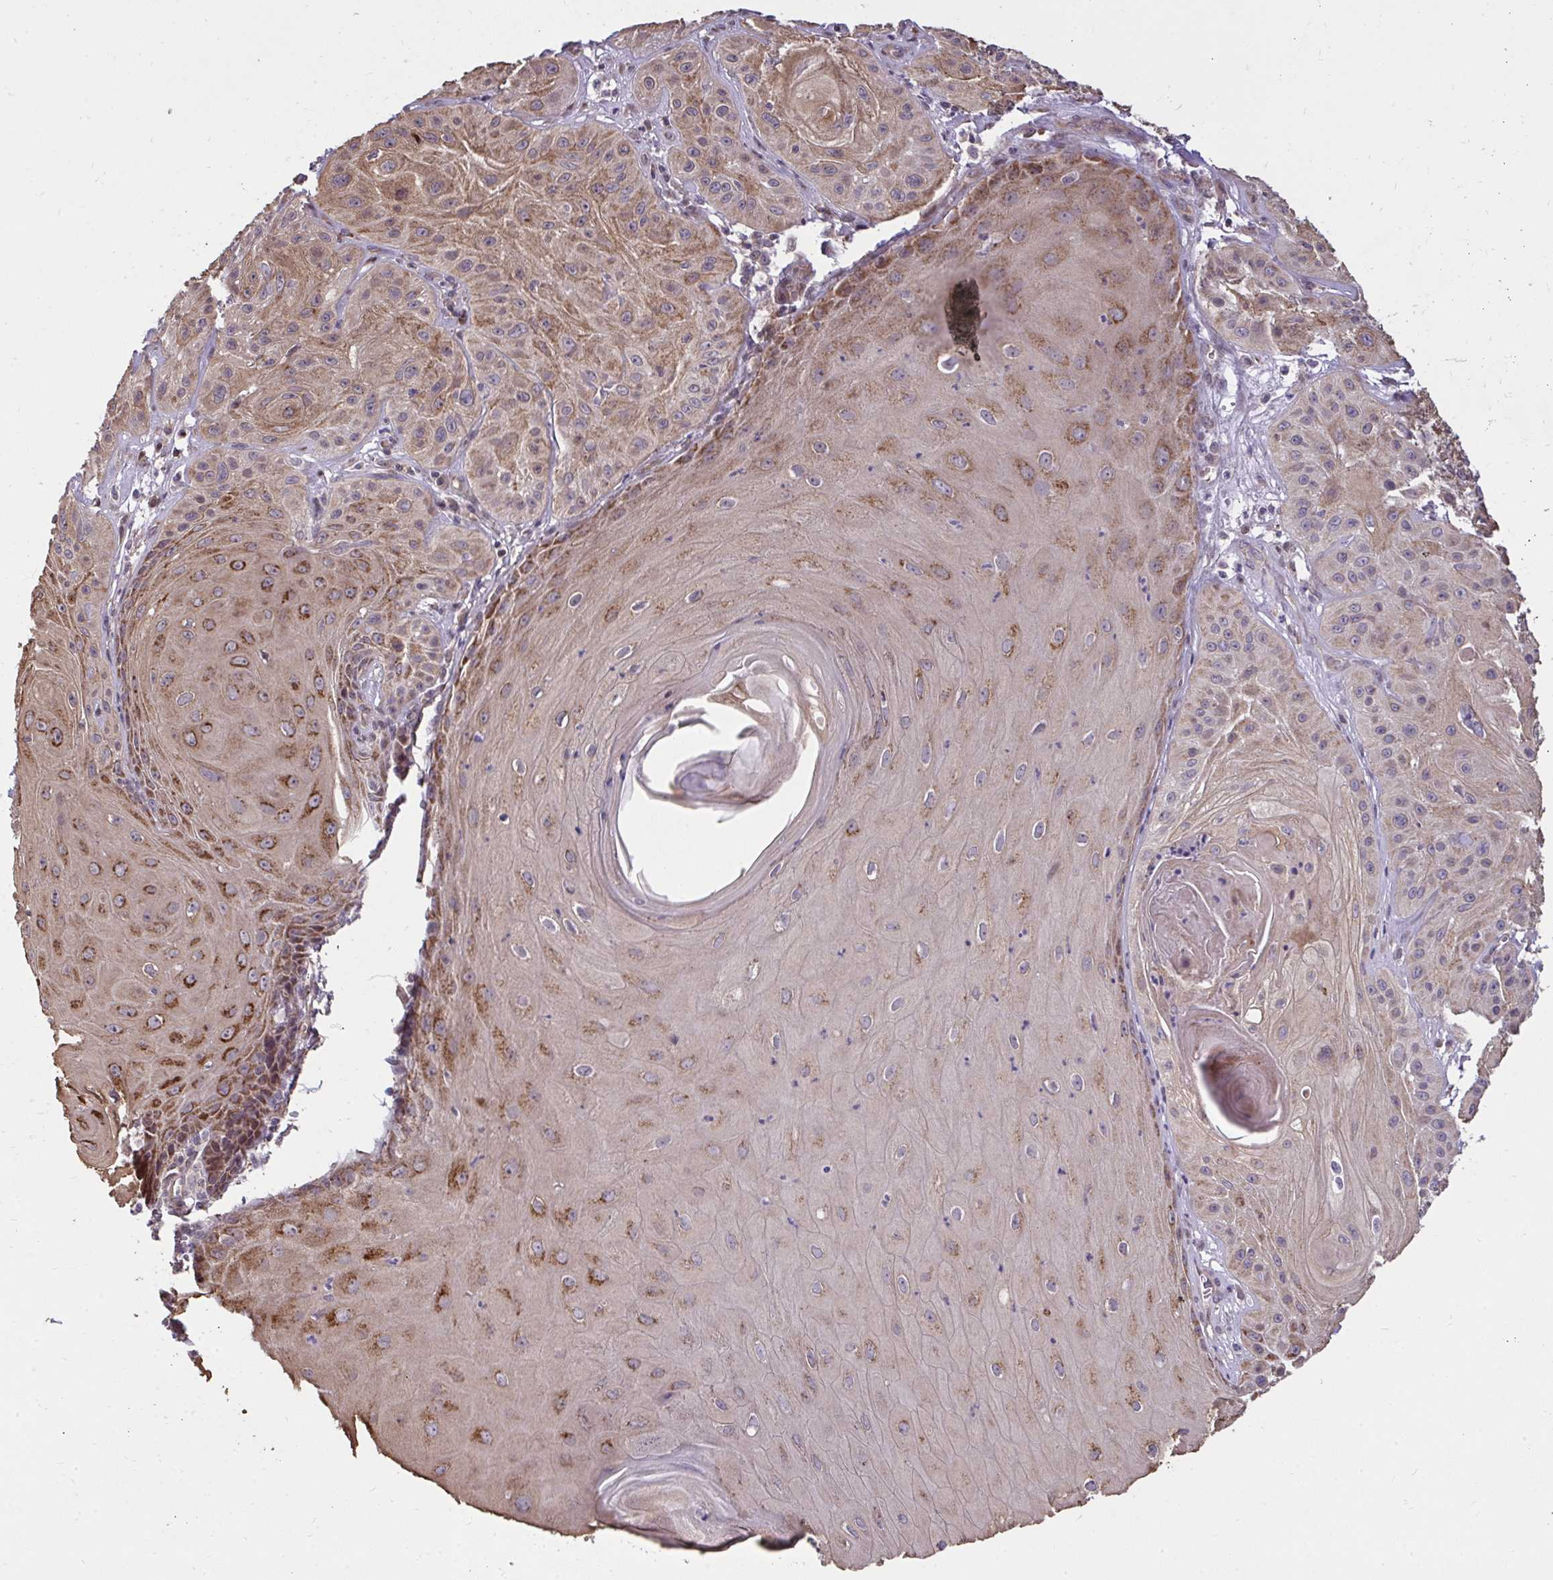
{"staining": {"intensity": "moderate", "quantity": ">75%", "location": "cytoplasmic/membranous"}, "tissue": "skin cancer", "cell_type": "Tumor cells", "image_type": "cancer", "snomed": [{"axis": "morphology", "description": "Squamous cell carcinoma, NOS"}, {"axis": "topography", "description": "Skin"}], "caption": "Tumor cells demonstrate moderate cytoplasmic/membranous expression in about >75% of cells in skin cancer.", "gene": "RDH14", "patient": {"sex": "male", "age": 85}}